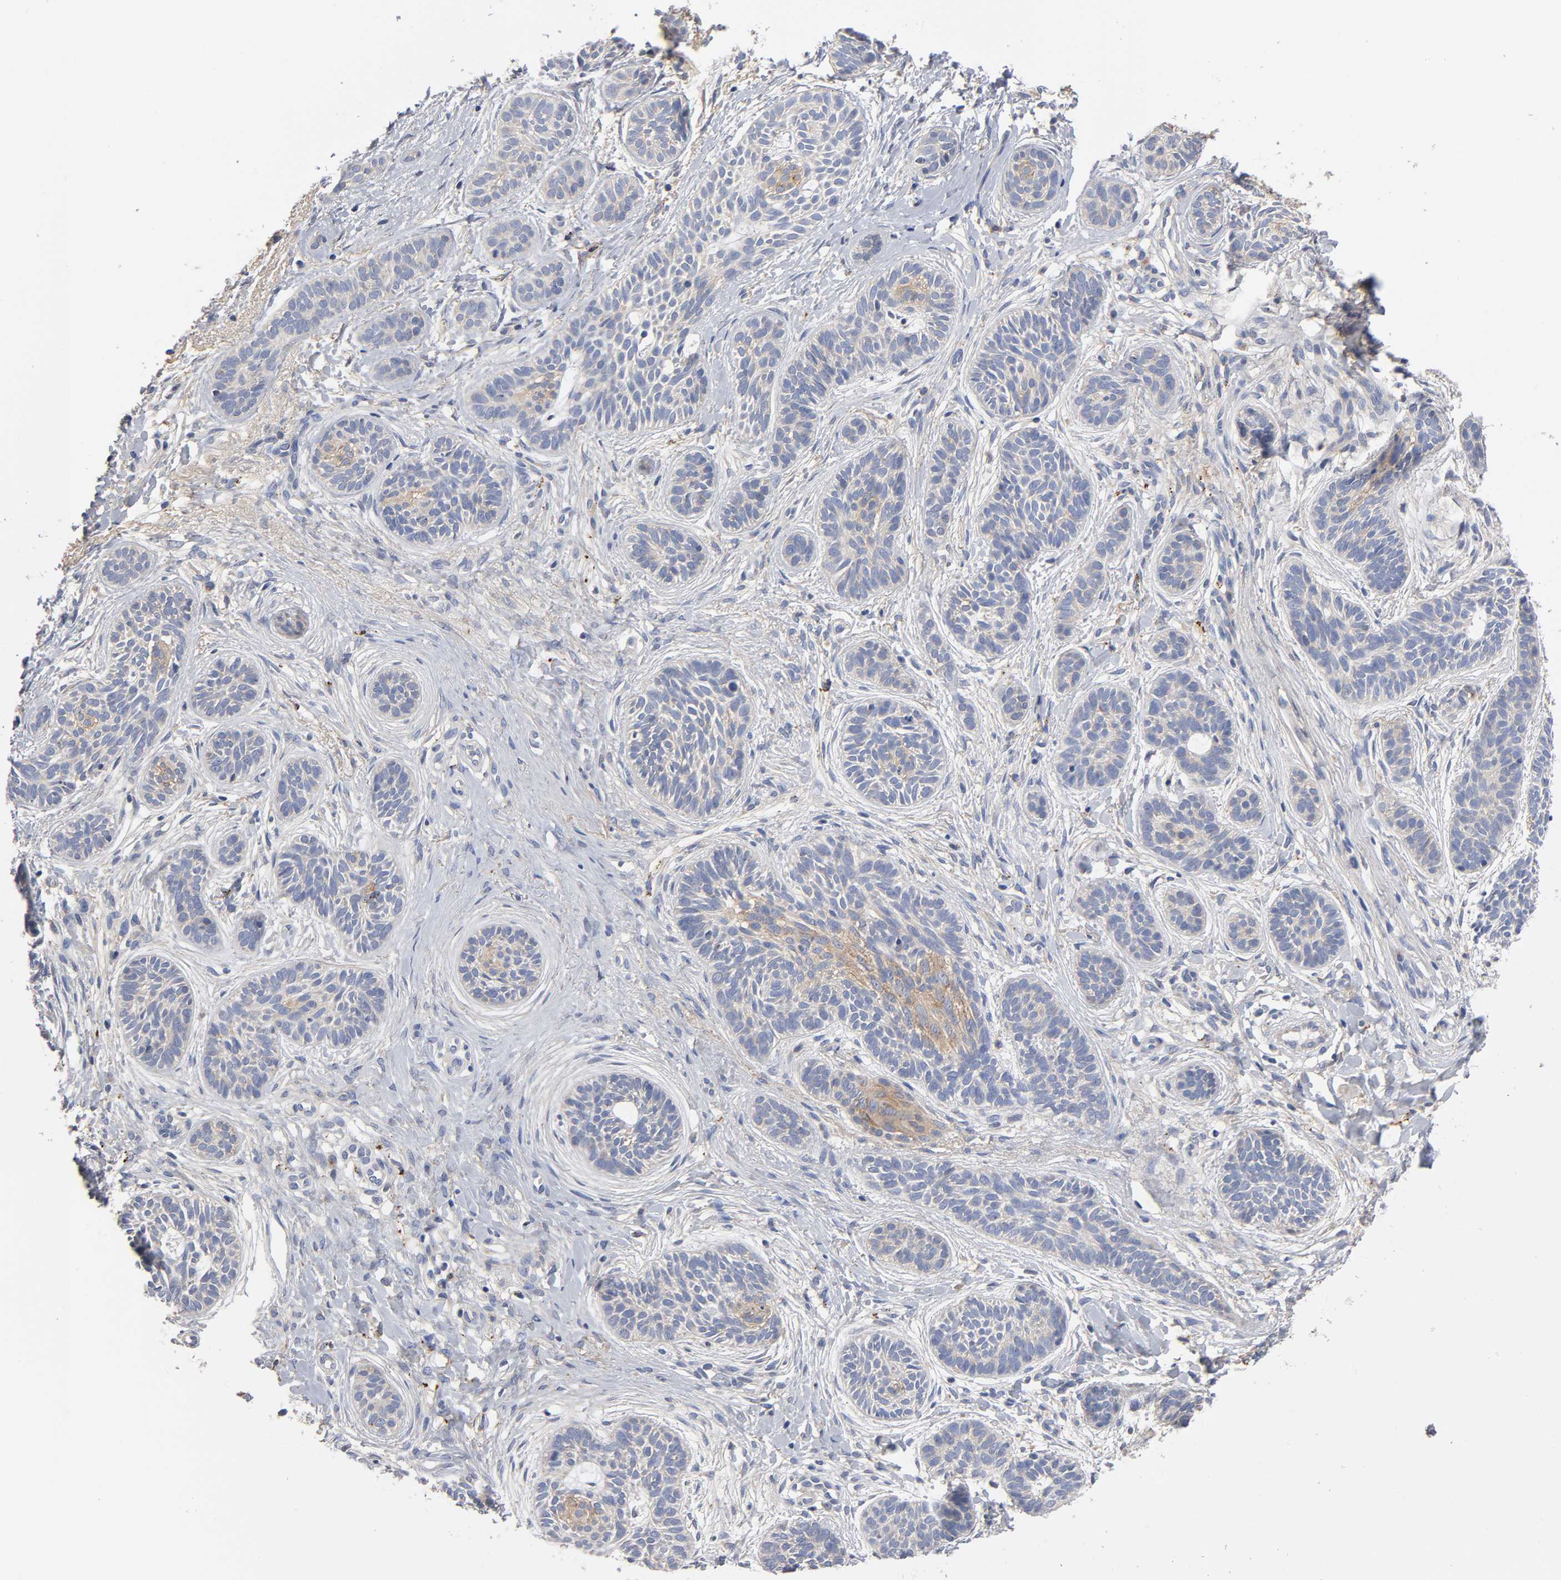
{"staining": {"intensity": "weak", "quantity": "<25%", "location": "cytoplasmic/membranous"}, "tissue": "skin cancer", "cell_type": "Tumor cells", "image_type": "cancer", "snomed": [{"axis": "morphology", "description": "Normal tissue, NOS"}, {"axis": "morphology", "description": "Basal cell carcinoma"}, {"axis": "topography", "description": "Skin"}], "caption": "The photomicrograph displays no significant positivity in tumor cells of skin cancer.", "gene": "C17orf75", "patient": {"sex": "male", "age": 63}}